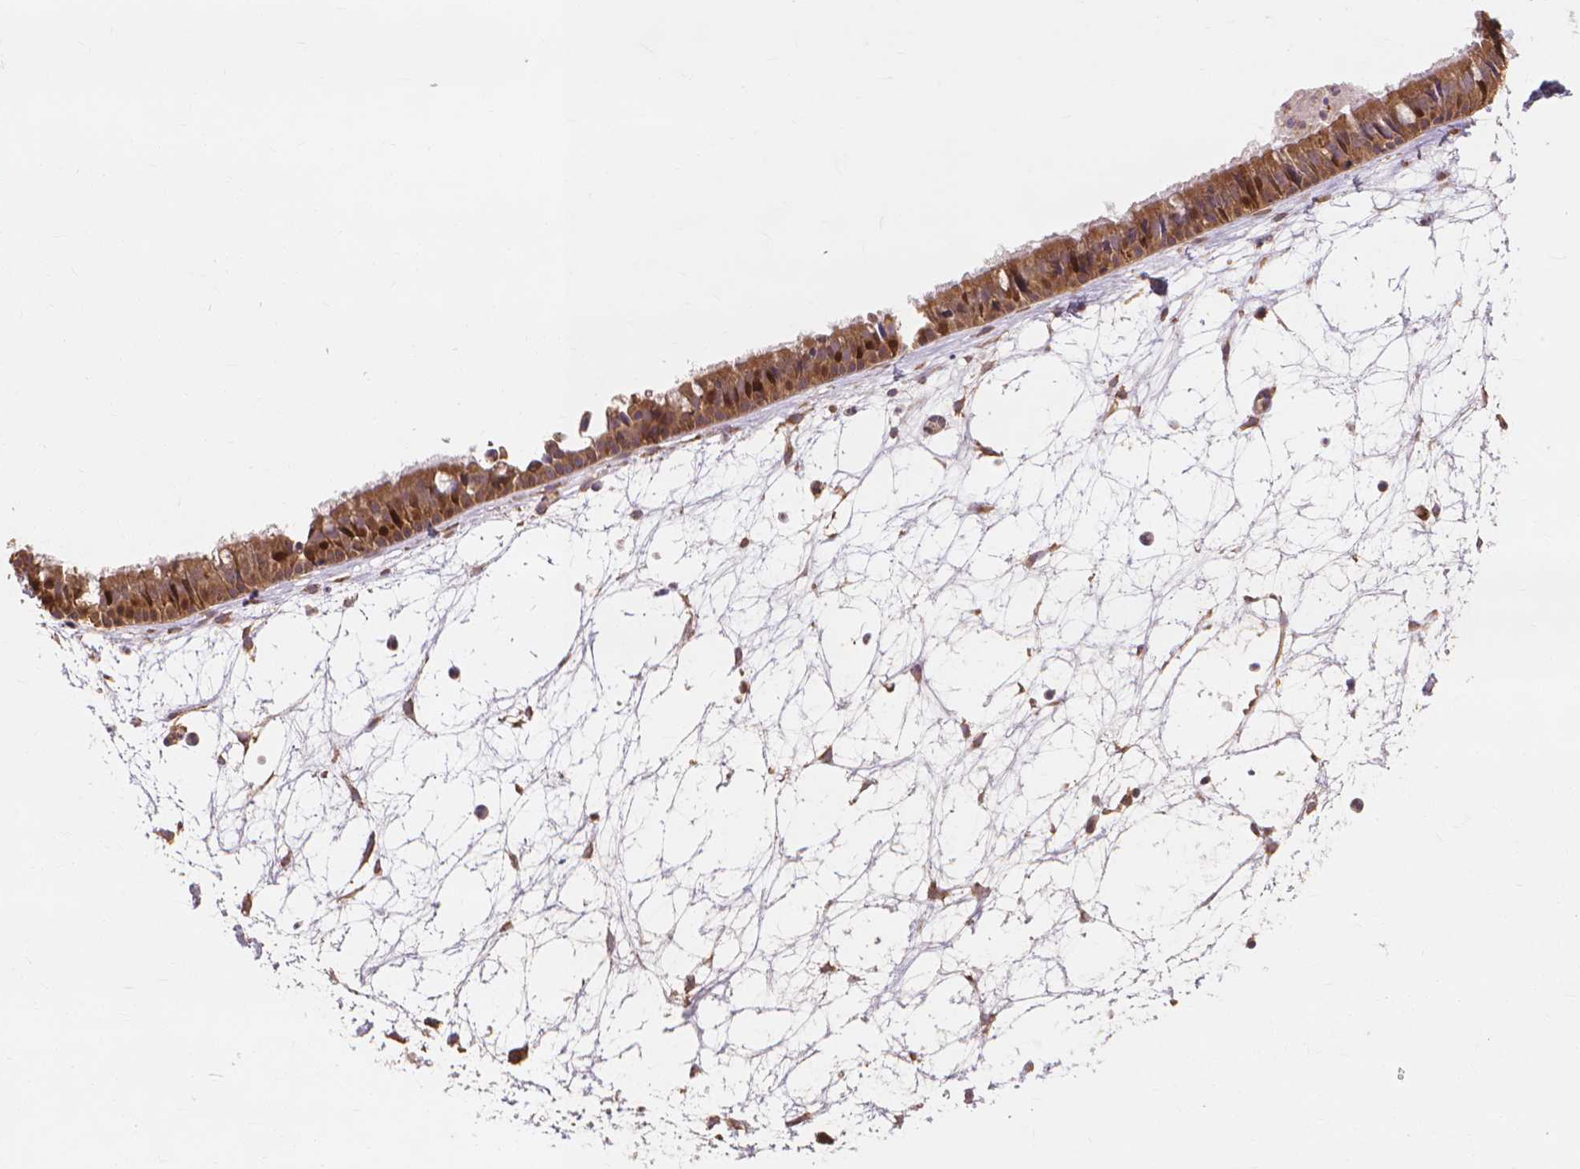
{"staining": {"intensity": "strong", "quantity": ">75%", "location": "cytoplasmic/membranous"}, "tissue": "nasopharynx", "cell_type": "Respiratory epithelial cells", "image_type": "normal", "snomed": [{"axis": "morphology", "description": "Normal tissue, NOS"}, {"axis": "topography", "description": "Nasopharynx"}], "caption": "The immunohistochemical stain shows strong cytoplasmic/membranous positivity in respiratory epithelial cells of normal nasopharynx. The staining was performed using DAB (3,3'-diaminobenzidine), with brown indicating positive protein expression. Nuclei are stained blue with hematoxylin.", "gene": "TAB2", "patient": {"sex": "male", "age": 31}}